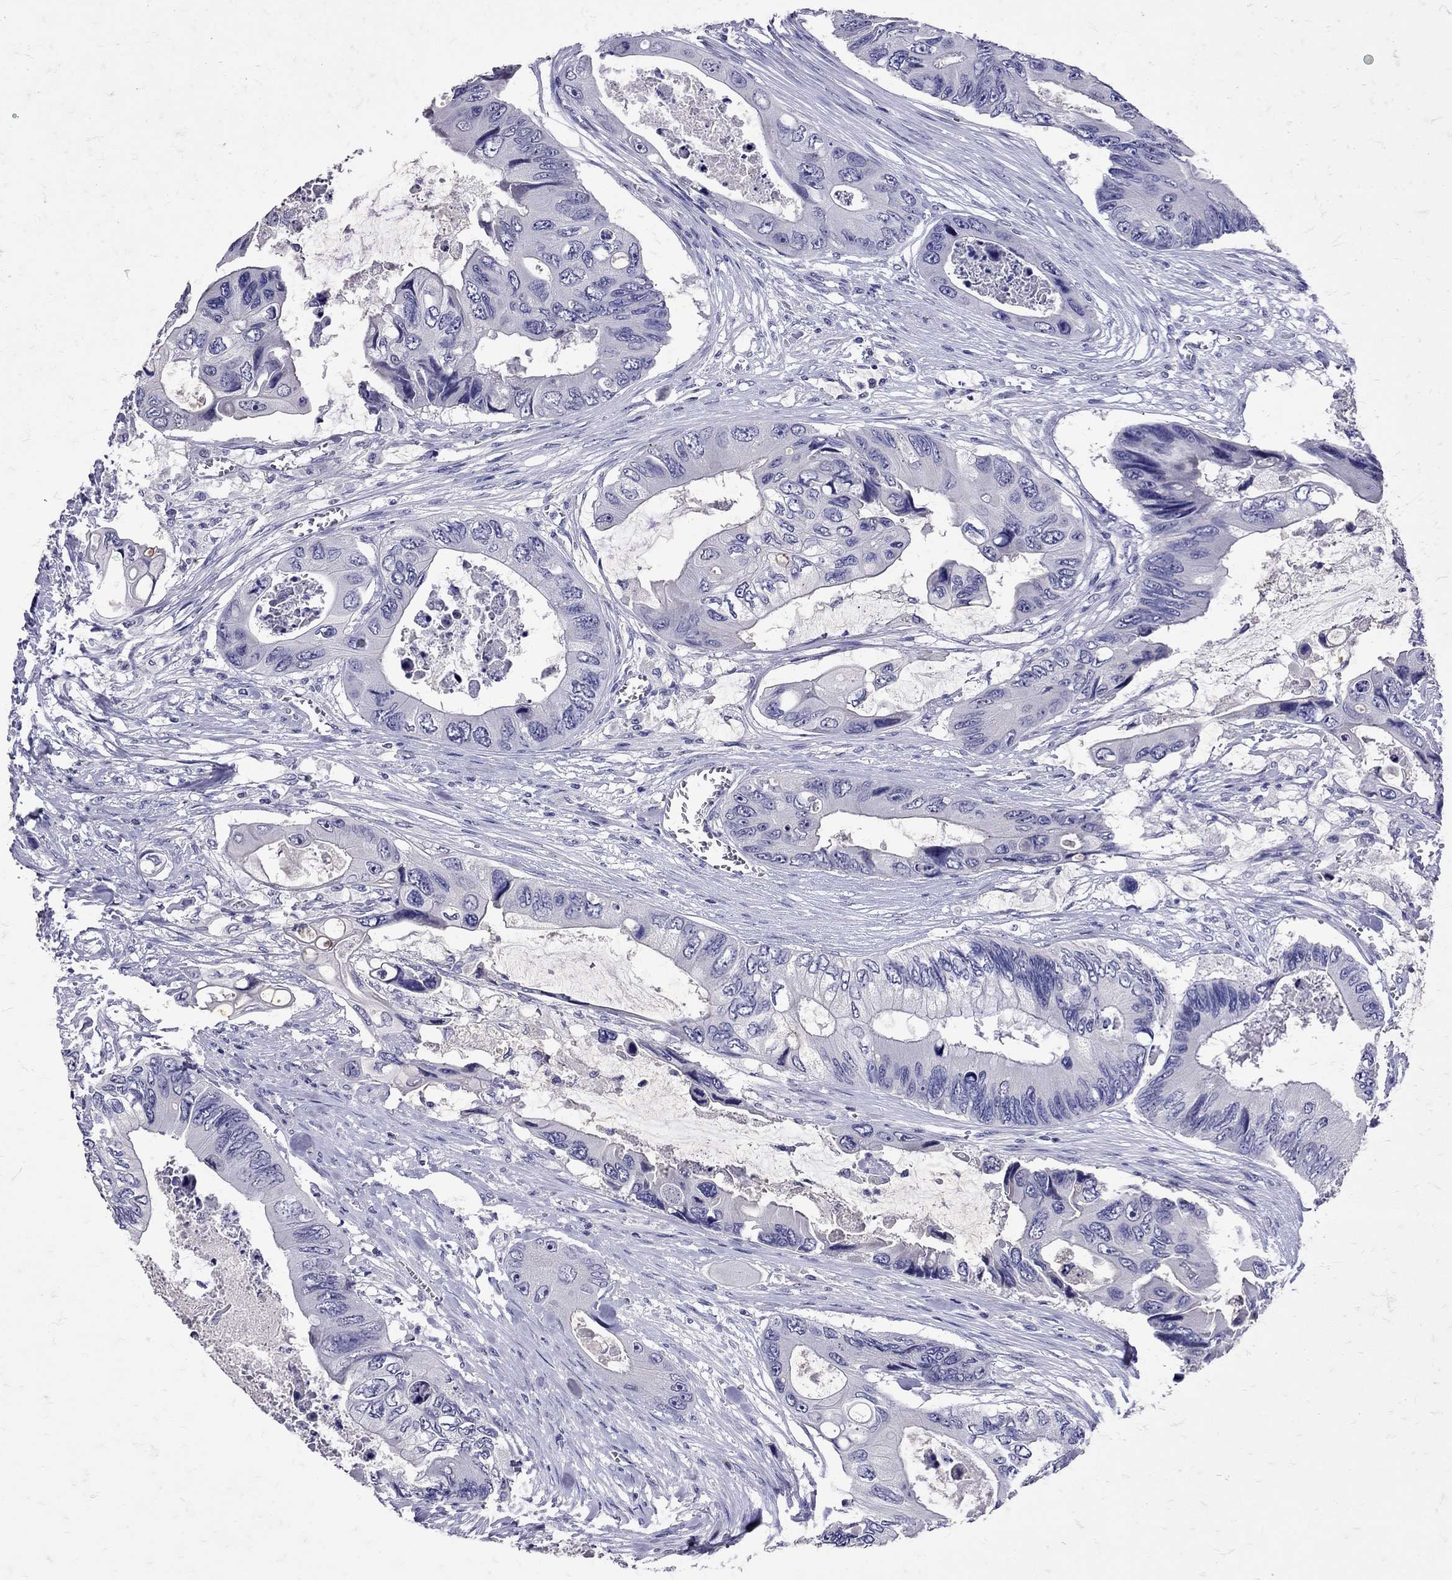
{"staining": {"intensity": "negative", "quantity": "none", "location": "none"}, "tissue": "colorectal cancer", "cell_type": "Tumor cells", "image_type": "cancer", "snomed": [{"axis": "morphology", "description": "Adenocarcinoma, NOS"}, {"axis": "topography", "description": "Rectum"}], "caption": "There is no significant staining in tumor cells of colorectal cancer. (DAB immunohistochemistry with hematoxylin counter stain).", "gene": "SST", "patient": {"sex": "male", "age": 63}}